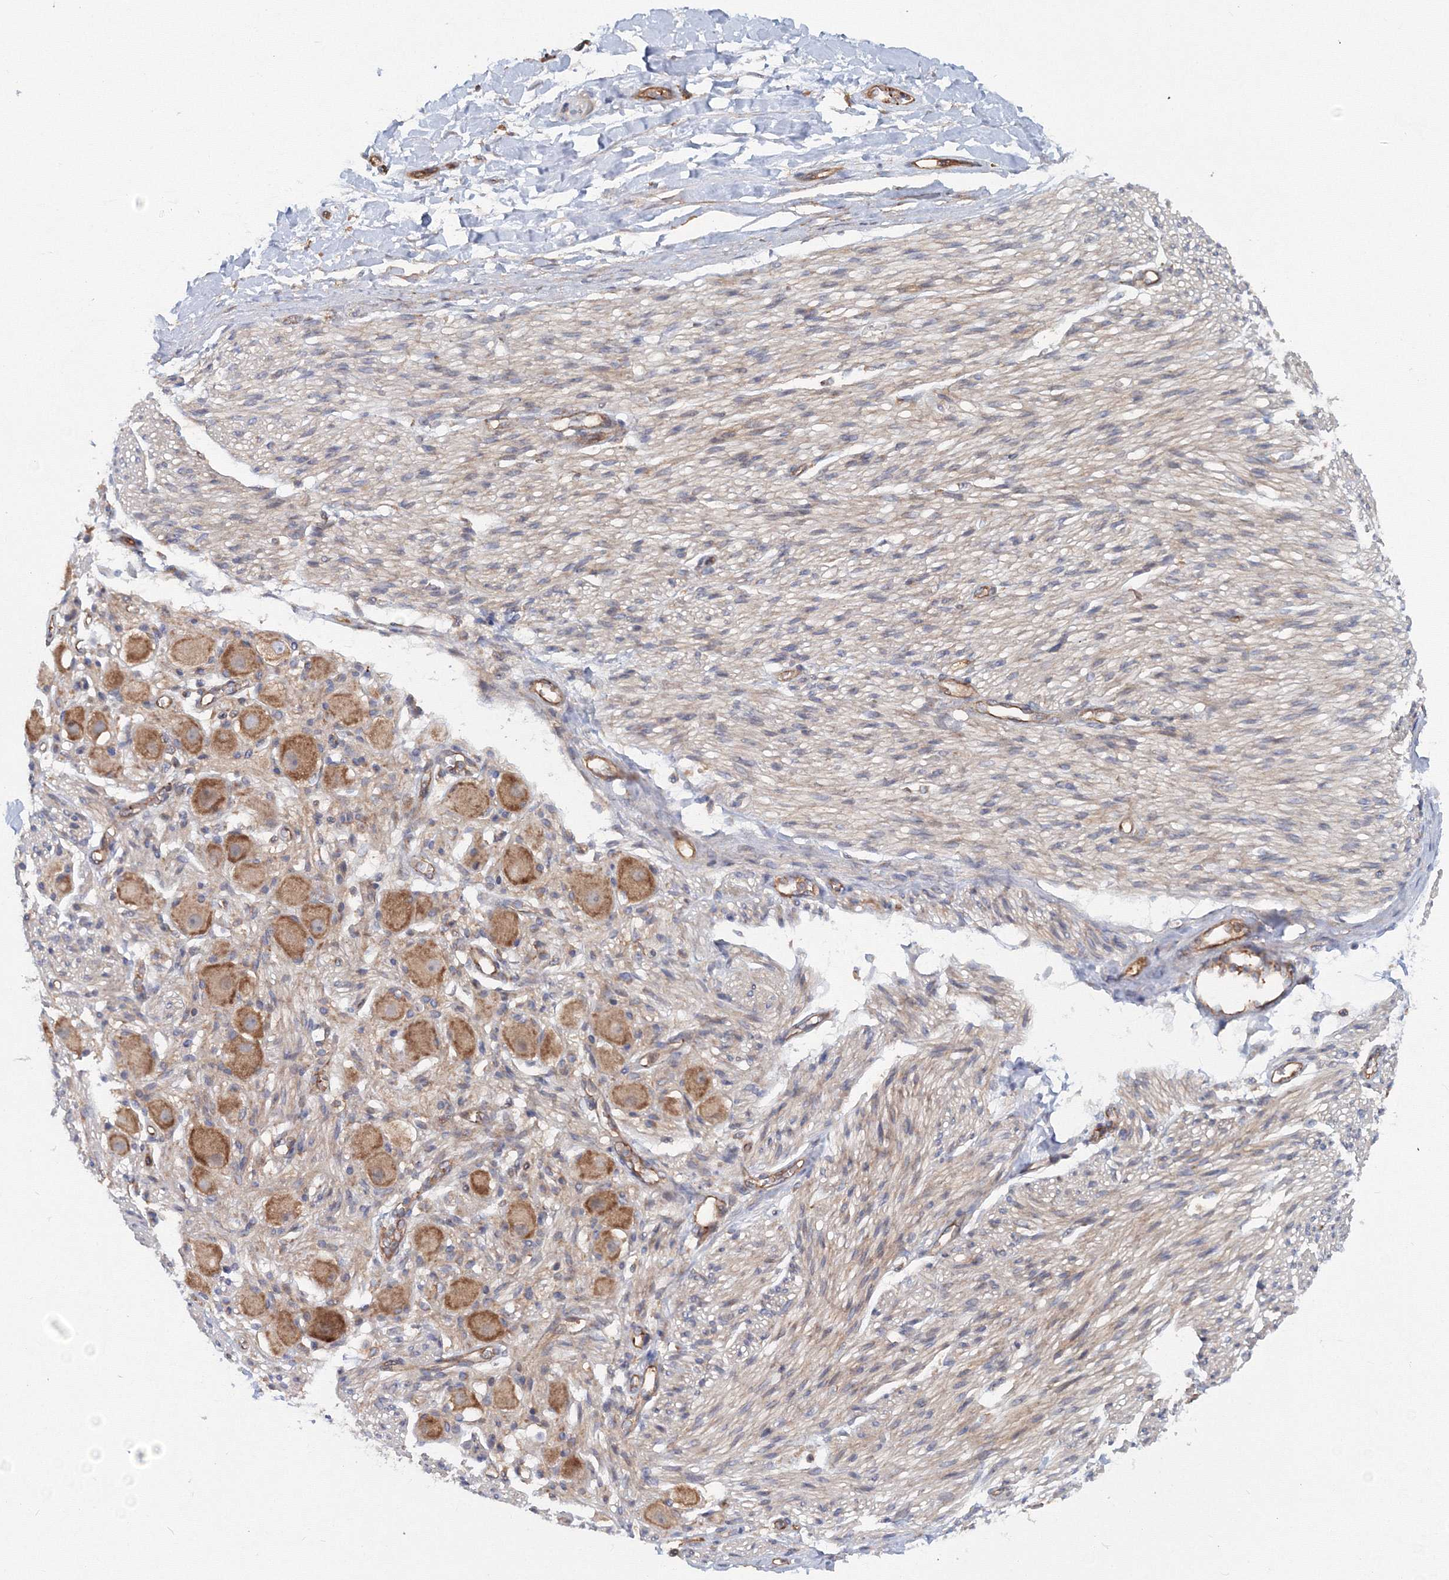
{"staining": {"intensity": "weak", "quantity": ">75%", "location": "cytoplasmic/membranous"}, "tissue": "adipose tissue", "cell_type": "Adipocytes", "image_type": "normal", "snomed": [{"axis": "morphology", "description": "Normal tissue, NOS"}, {"axis": "topography", "description": "Kidney"}, {"axis": "topography", "description": "Peripheral nerve tissue"}], "caption": "Adipose tissue stained with immunohistochemistry (IHC) exhibits weak cytoplasmic/membranous positivity in about >75% of adipocytes. Immunohistochemistry stains the protein of interest in brown and the nuclei are stained blue.", "gene": "EXOC1", "patient": {"sex": "male", "age": 7}}